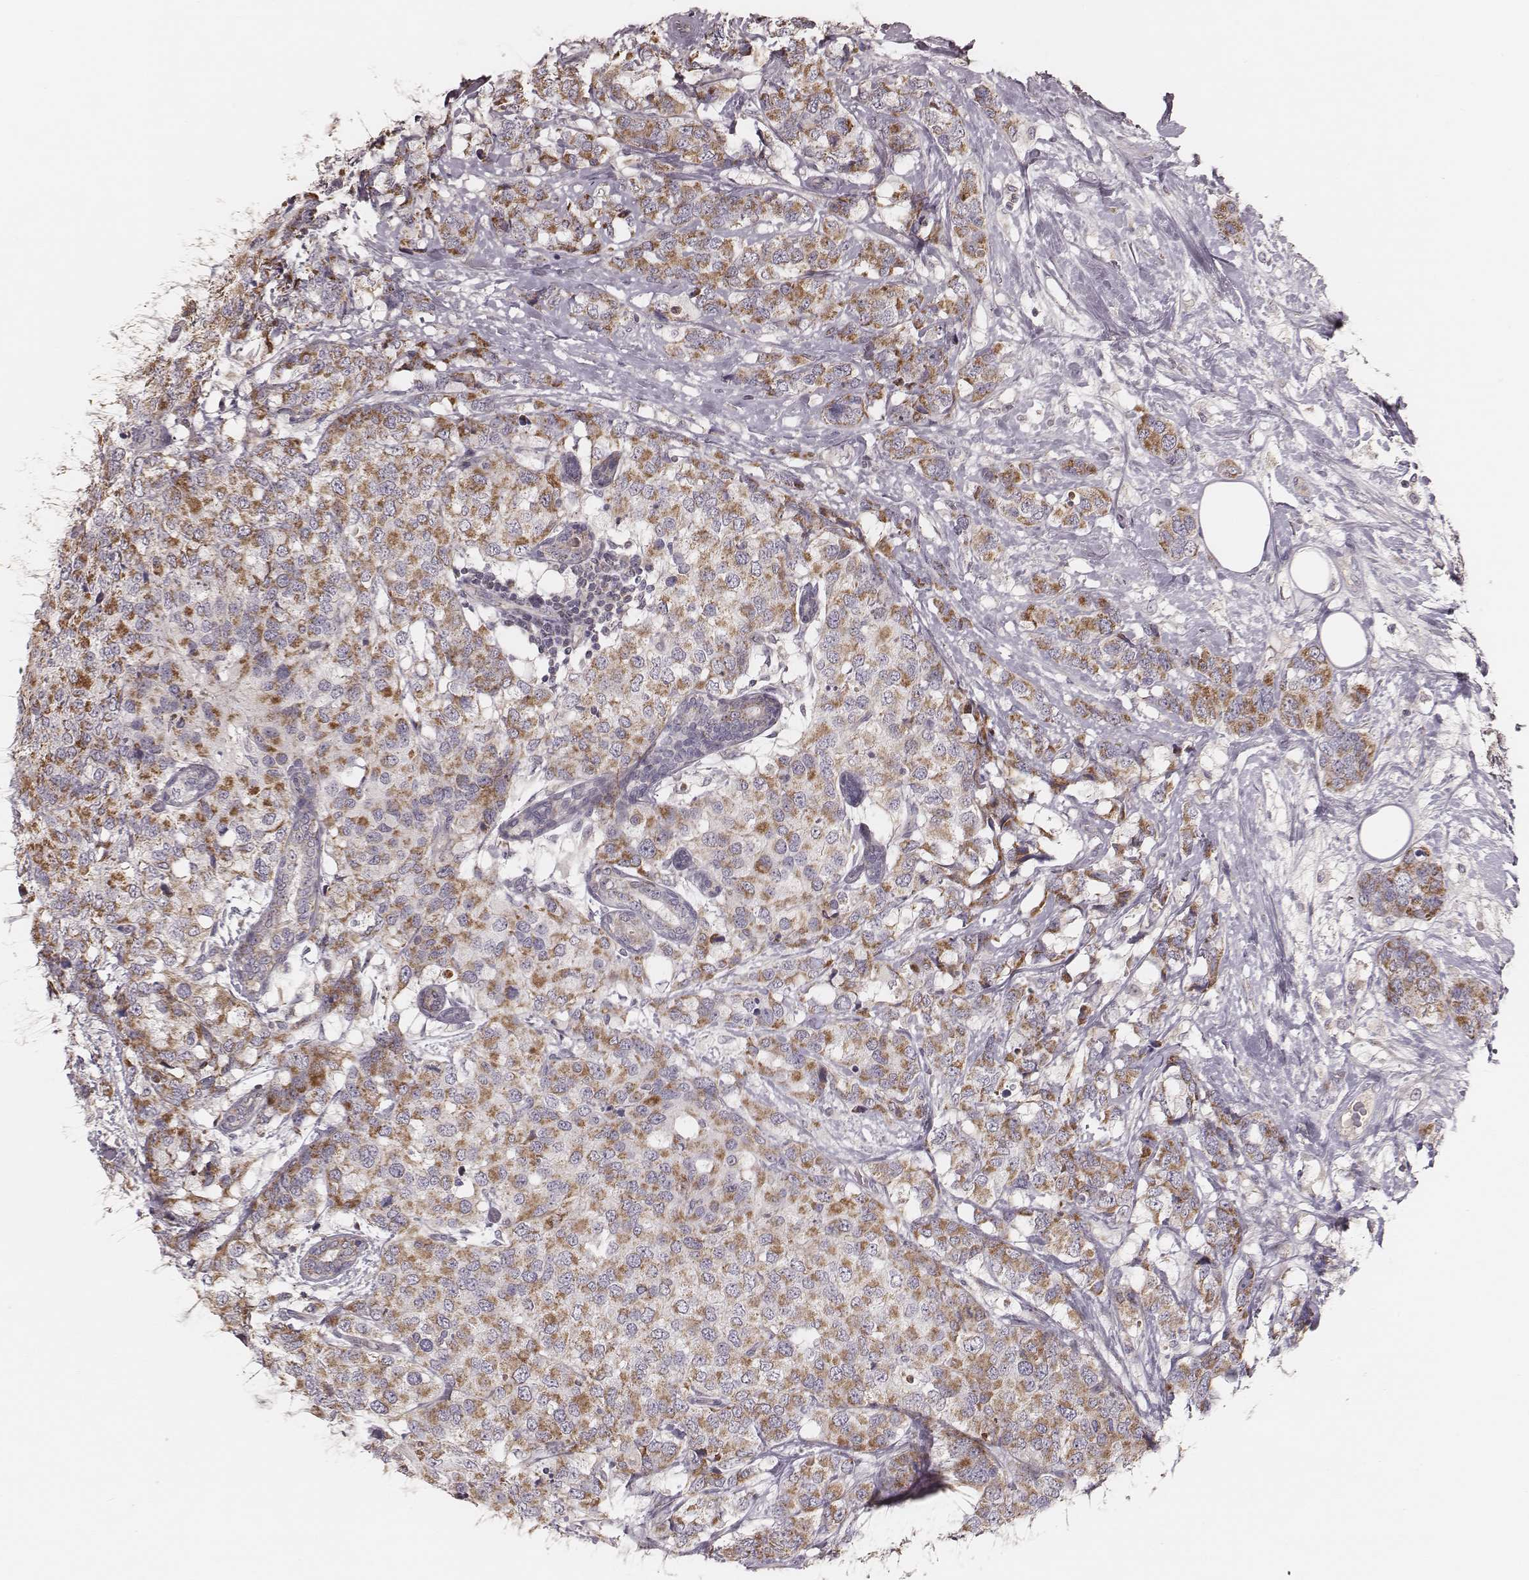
{"staining": {"intensity": "moderate", "quantity": ">75%", "location": "cytoplasmic/membranous"}, "tissue": "breast cancer", "cell_type": "Tumor cells", "image_type": "cancer", "snomed": [{"axis": "morphology", "description": "Lobular carcinoma"}, {"axis": "topography", "description": "Breast"}], "caption": "Moderate cytoplasmic/membranous positivity is seen in about >75% of tumor cells in breast cancer. (brown staining indicates protein expression, while blue staining denotes nuclei).", "gene": "MRPS27", "patient": {"sex": "female", "age": 59}}